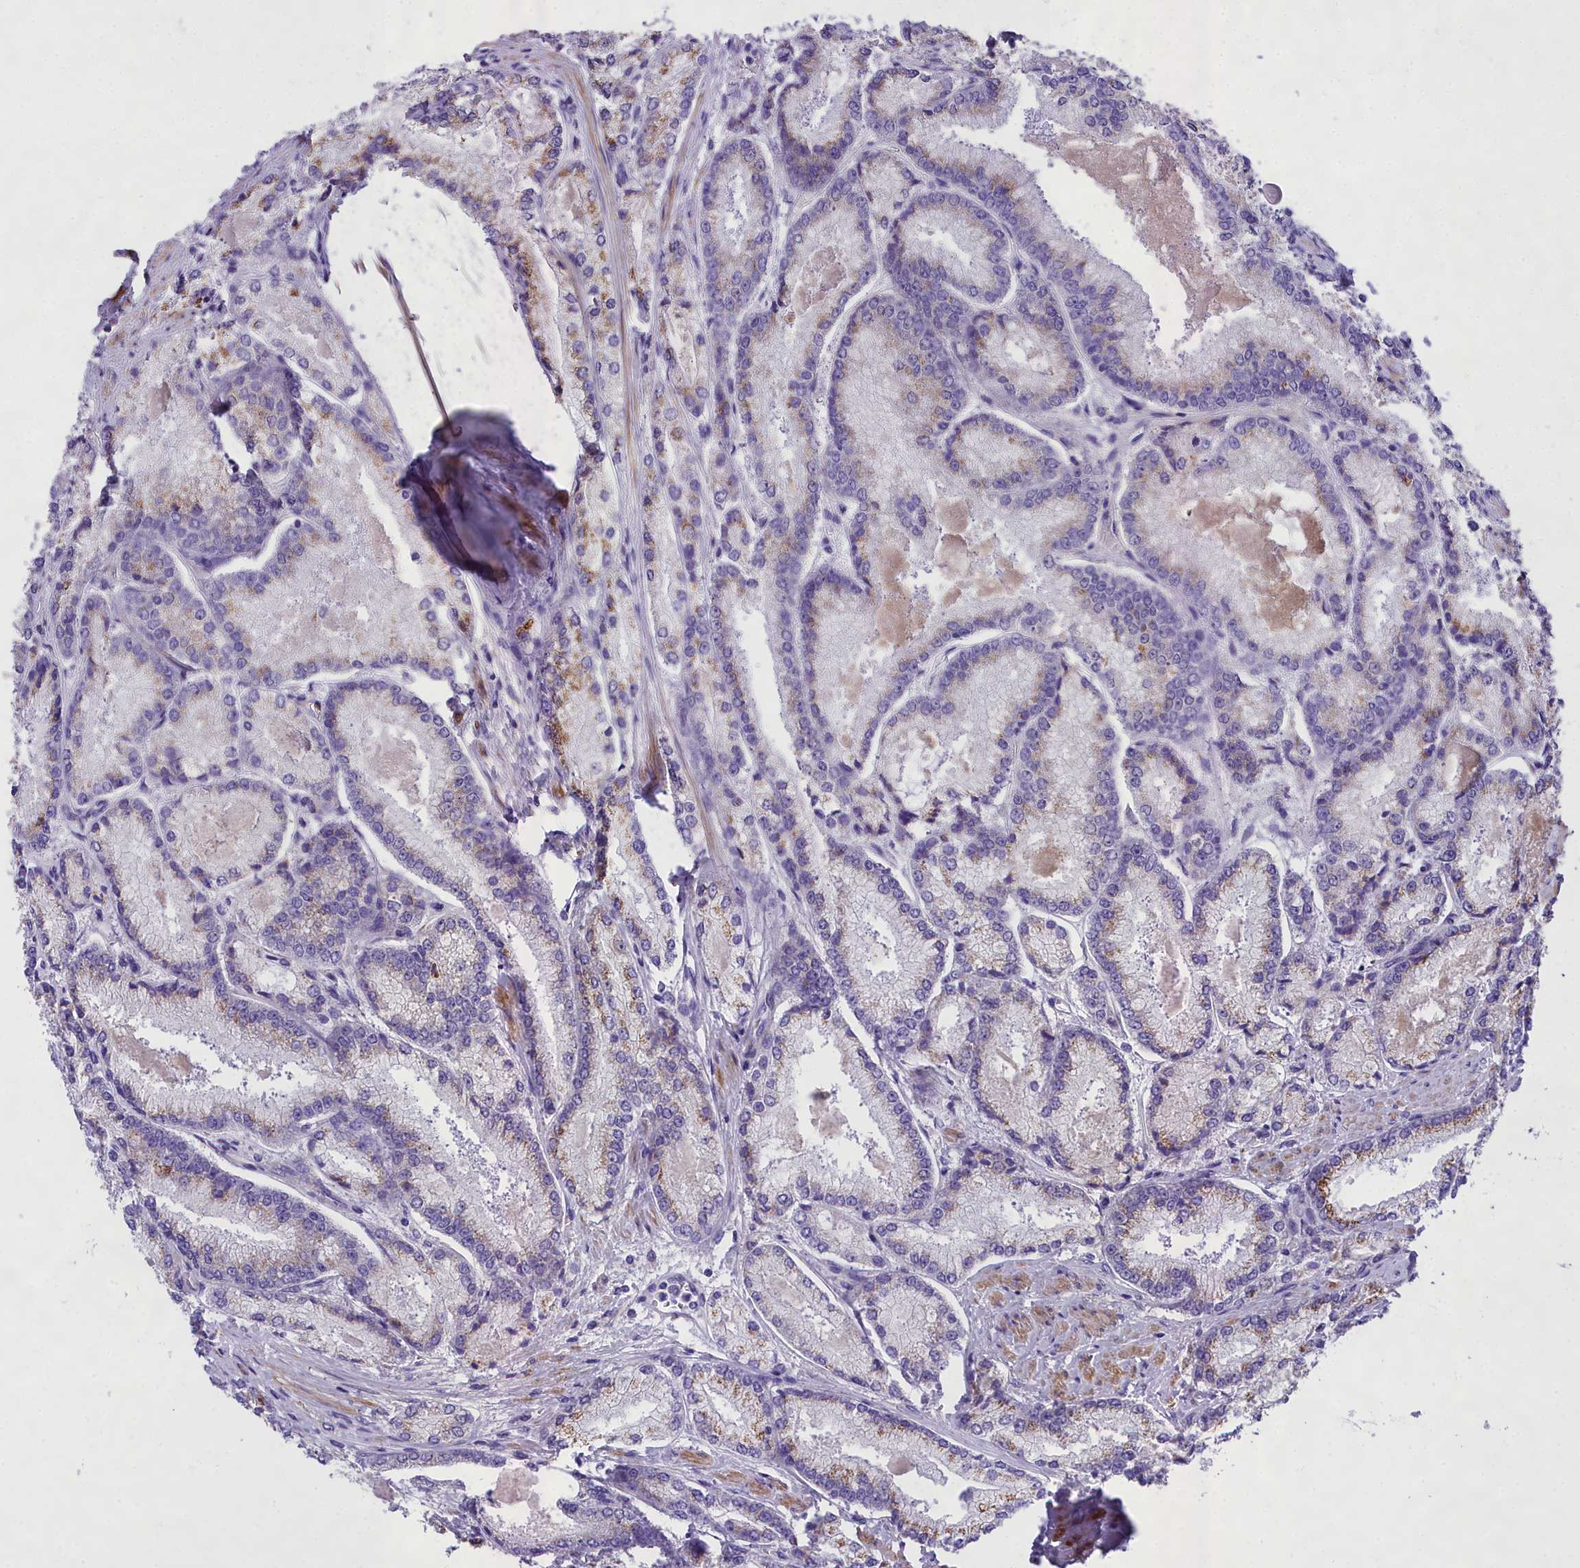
{"staining": {"intensity": "moderate", "quantity": "<25%", "location": "cytoplasmic/membranous"}, "tissue": "prostate cancer", "cell_type": "Tumor cells", "image_type": "cancer", "snomed": [{"axis": "morphology", "description": "Adenocarcinoma, Low grade"}, {"axis": "topography", "description": "Prostate"}], "caption": "Immunohistochemistry of prostate low-grade adenocarcinoma exhibits low levels of moderate cytoplasmic/membranous staining in approximately <25% of tumor cells.", "gene": "GFRA1", "patient": {"sex": "male", "age": 74}}